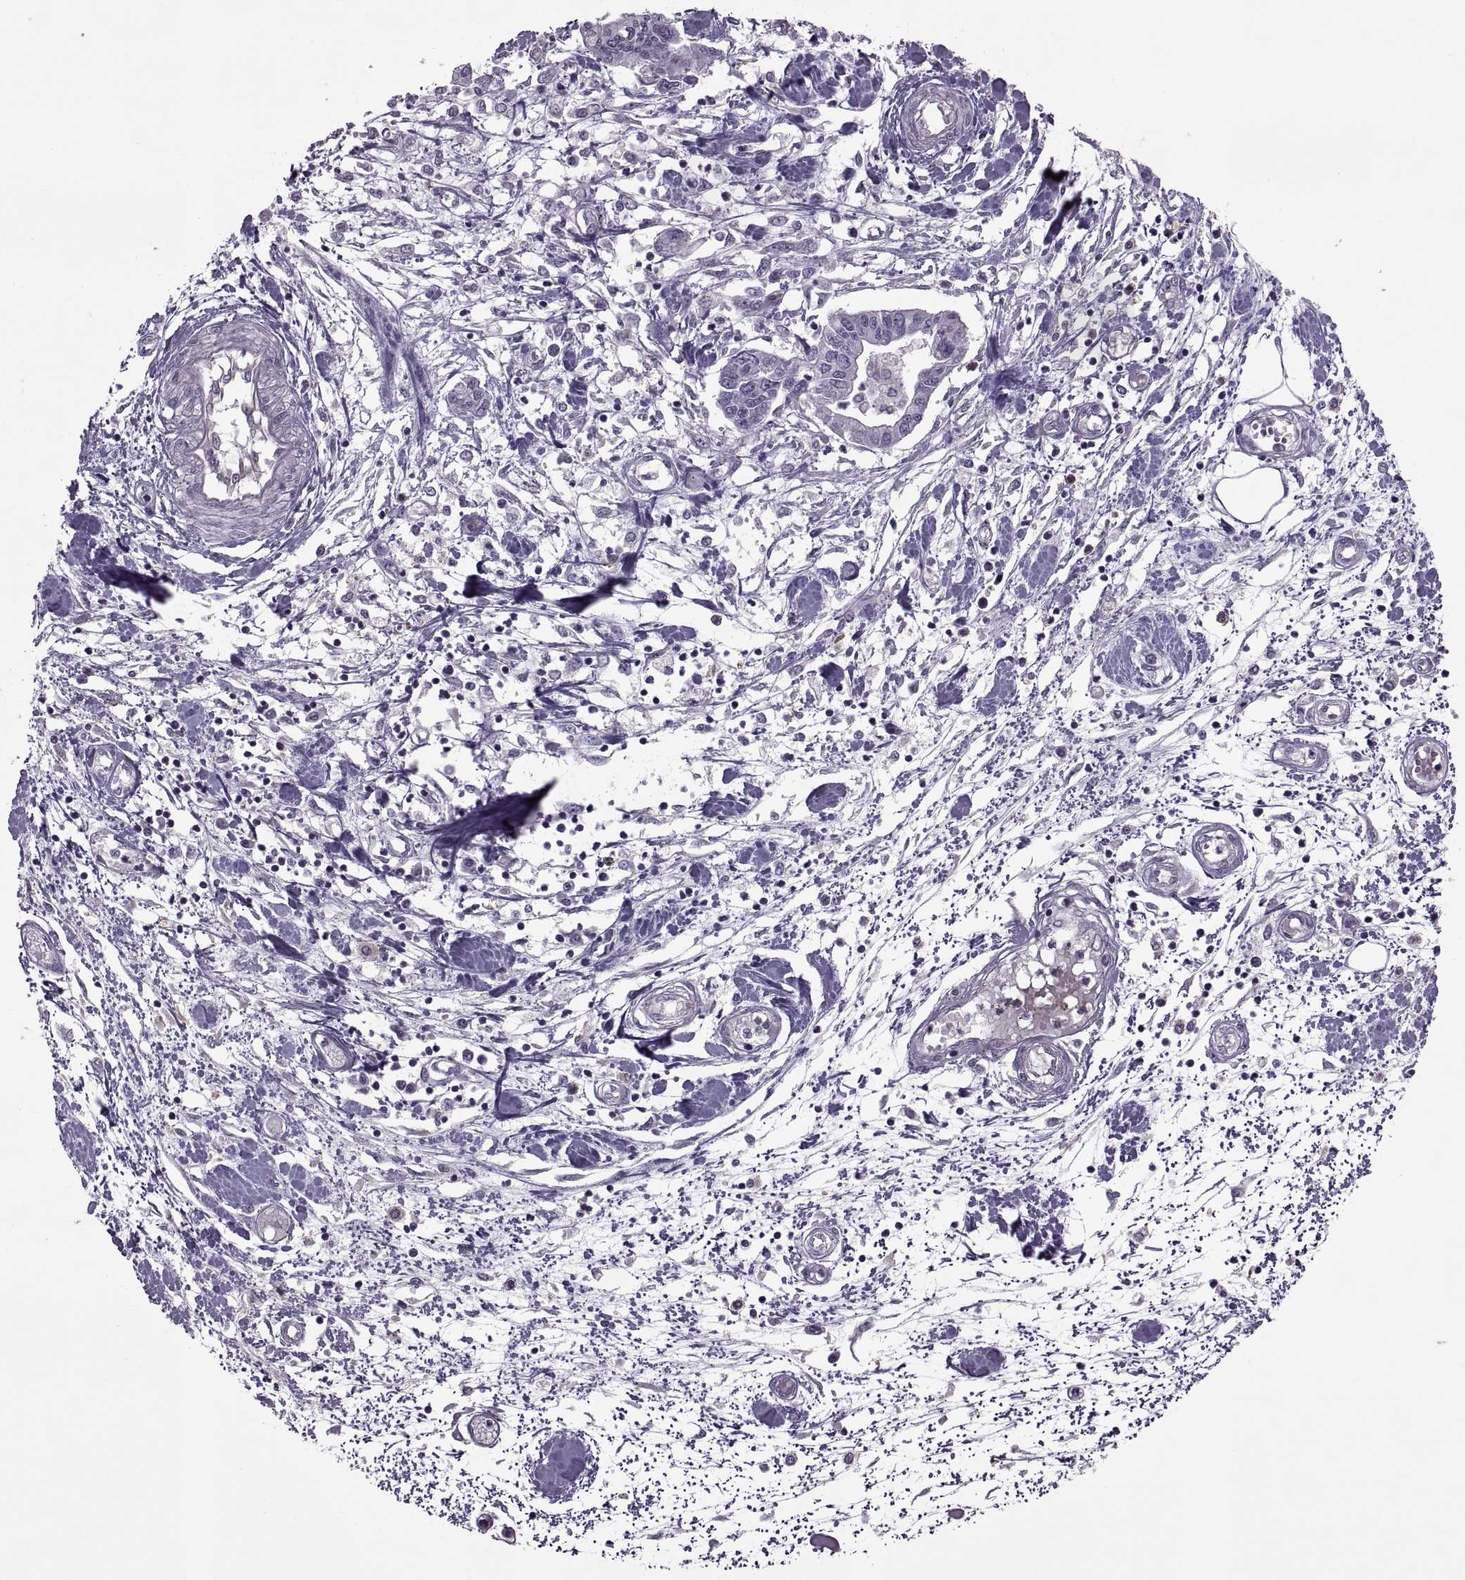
{"staining": {"intensity": "negative", "quantity": "none", "location": "none"}, "tissue": "pancreatic cancer", "cell_type": "Tumor cells", "image_type": "cancer", "snomed": [{"axis": "morphology", "description": "Adenocarcinoma, NOS"}, {"axis": "topography", "description": "Pancreas"}], "caption": "The immunohistochemistry (IHC) image has no significant expression in tumor cells of pancreatic cancer (adenocarcinoma) tissue. (DAB (3,3'-diaminobenzidine) immunohistochemistry with hematoxylin counter stain).", "gene": "ODF3", "patient": {"sex": "male", "age": 60}}